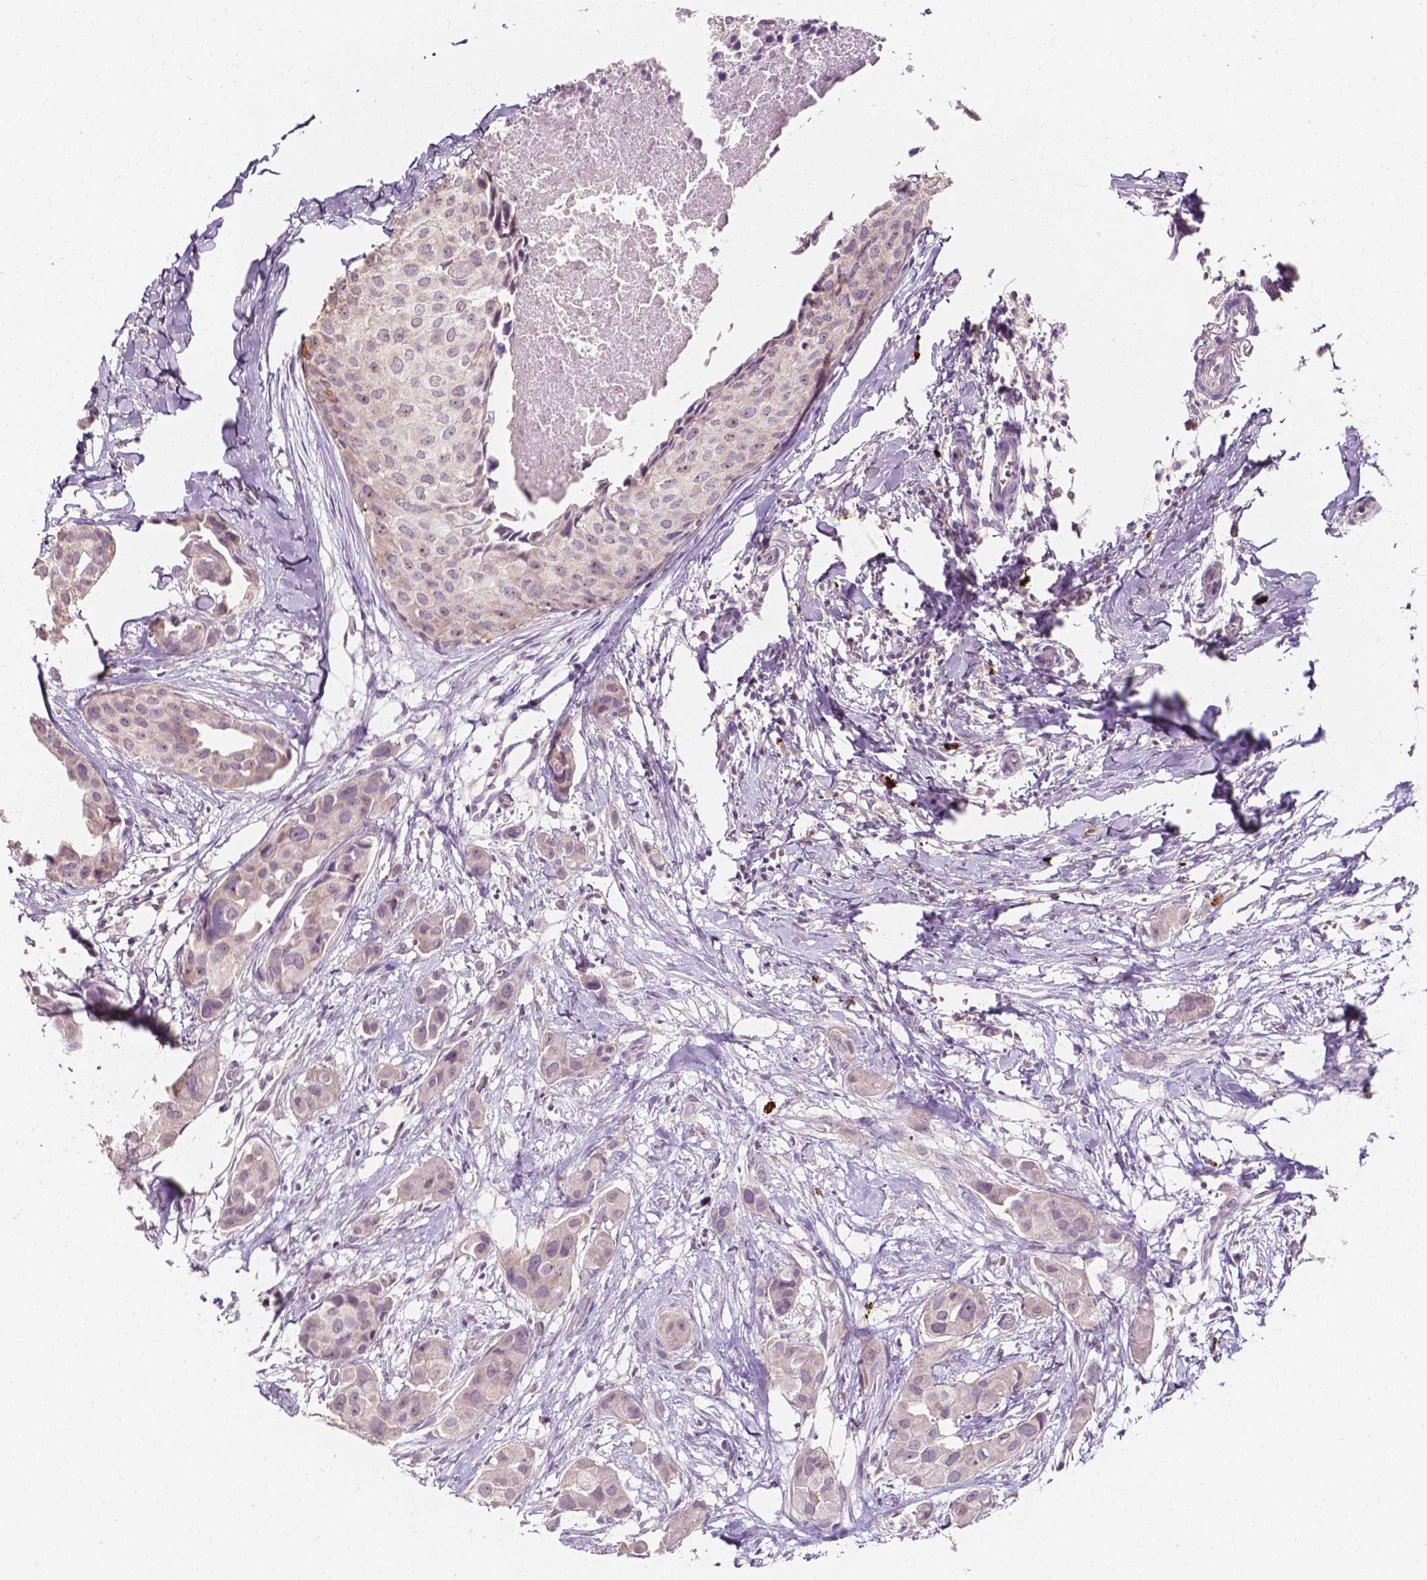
{"staining": {"intensity": "weak", "quantity": "<25%", "location": "cytoplasmic/membranous,nuclear"}, "tissue": "breast cancer", "cell_type": "Tumor cells", "image_type": "cancer", "snomed": [{"axis": "morphology", "description": "Duct carcinoma"}, {"axis": "topography", "description": "Breast"}], "caption": "An IHC photomicrograph of intraductal carcinoma (breast) is shown. There is no staining in tumor cells of intraductal carcinoma (breast). (Brightfield microscopy of DAB immunohistochemistry (IHC) at high magnification).", "gene": "SIRT2", "patient": {"sex": "female", "age": 38}}